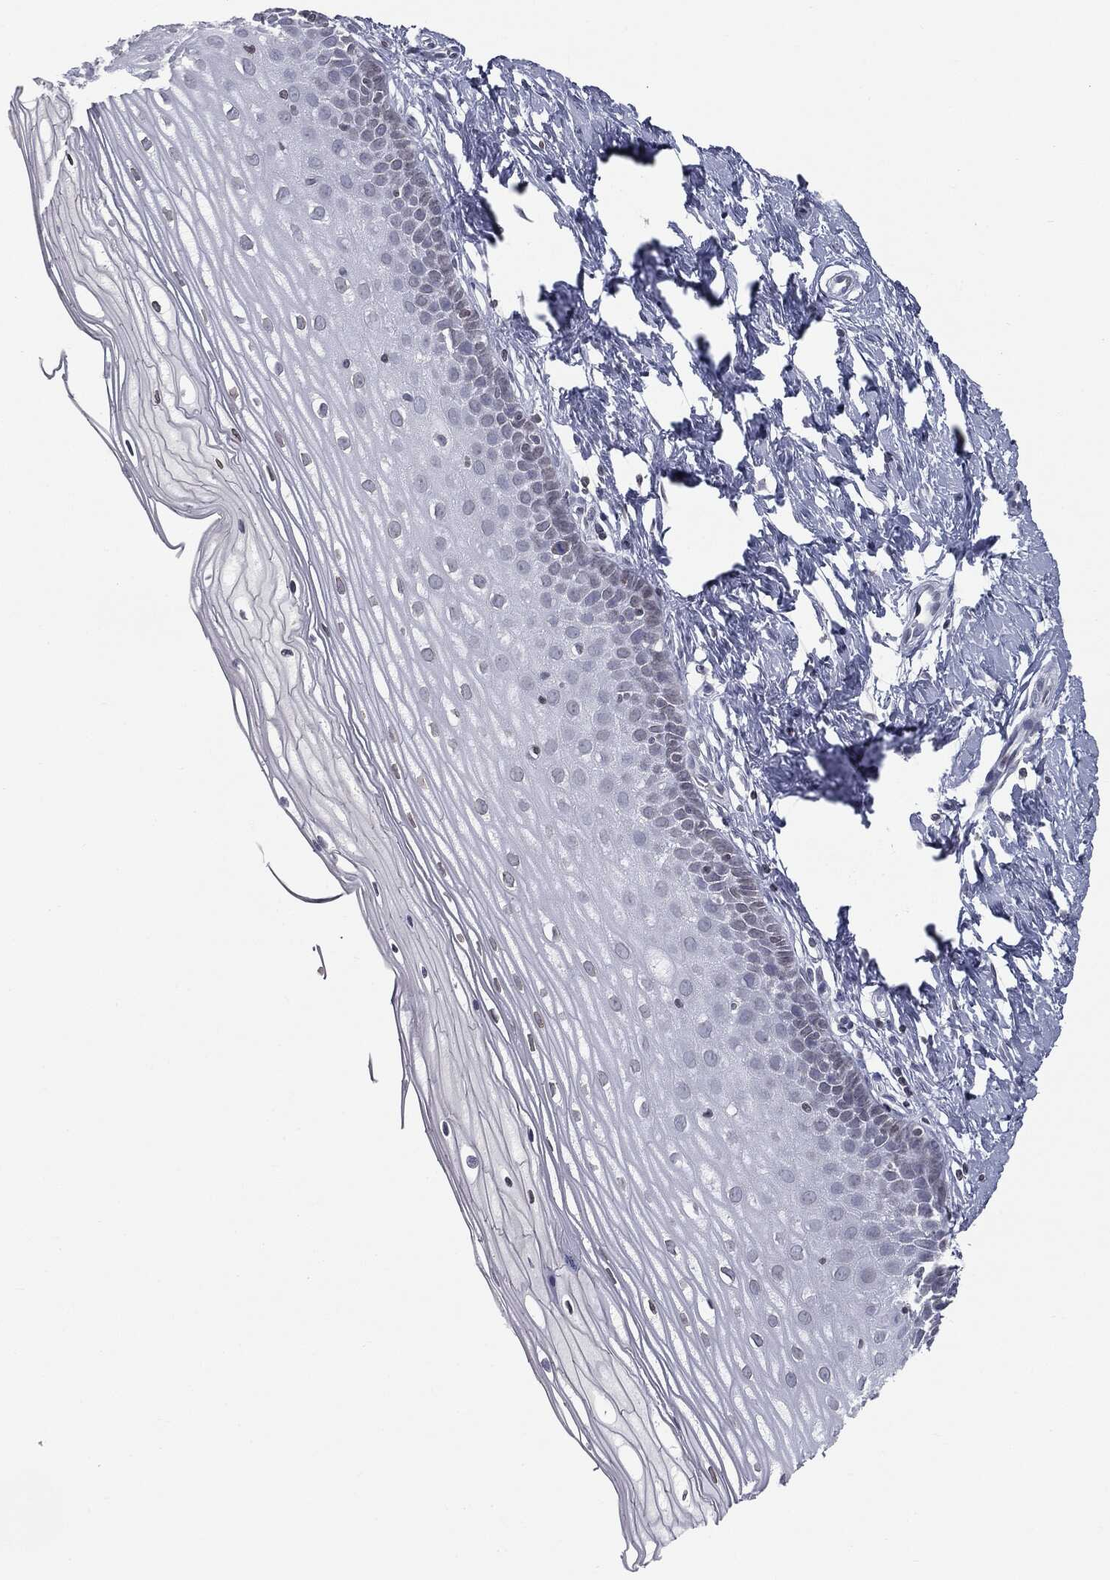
{"staining": {"intensity": "negative", "quantity": "none", "location": "none"}, "tissue": "cervix", "cell_type": "Glandular cells", "image_type": "normal", "snomed": [{"axis": "morphology", "description": "Normal tissue, NOS"}, {"axis": "topography", "description": "Cervix"}], "caption": "Human cervix stained for a protein using immunohistochemistry shows no expression in glandular cells.", "gene": "ALDOB", "patient": {"sex": "female", "age": 37}}